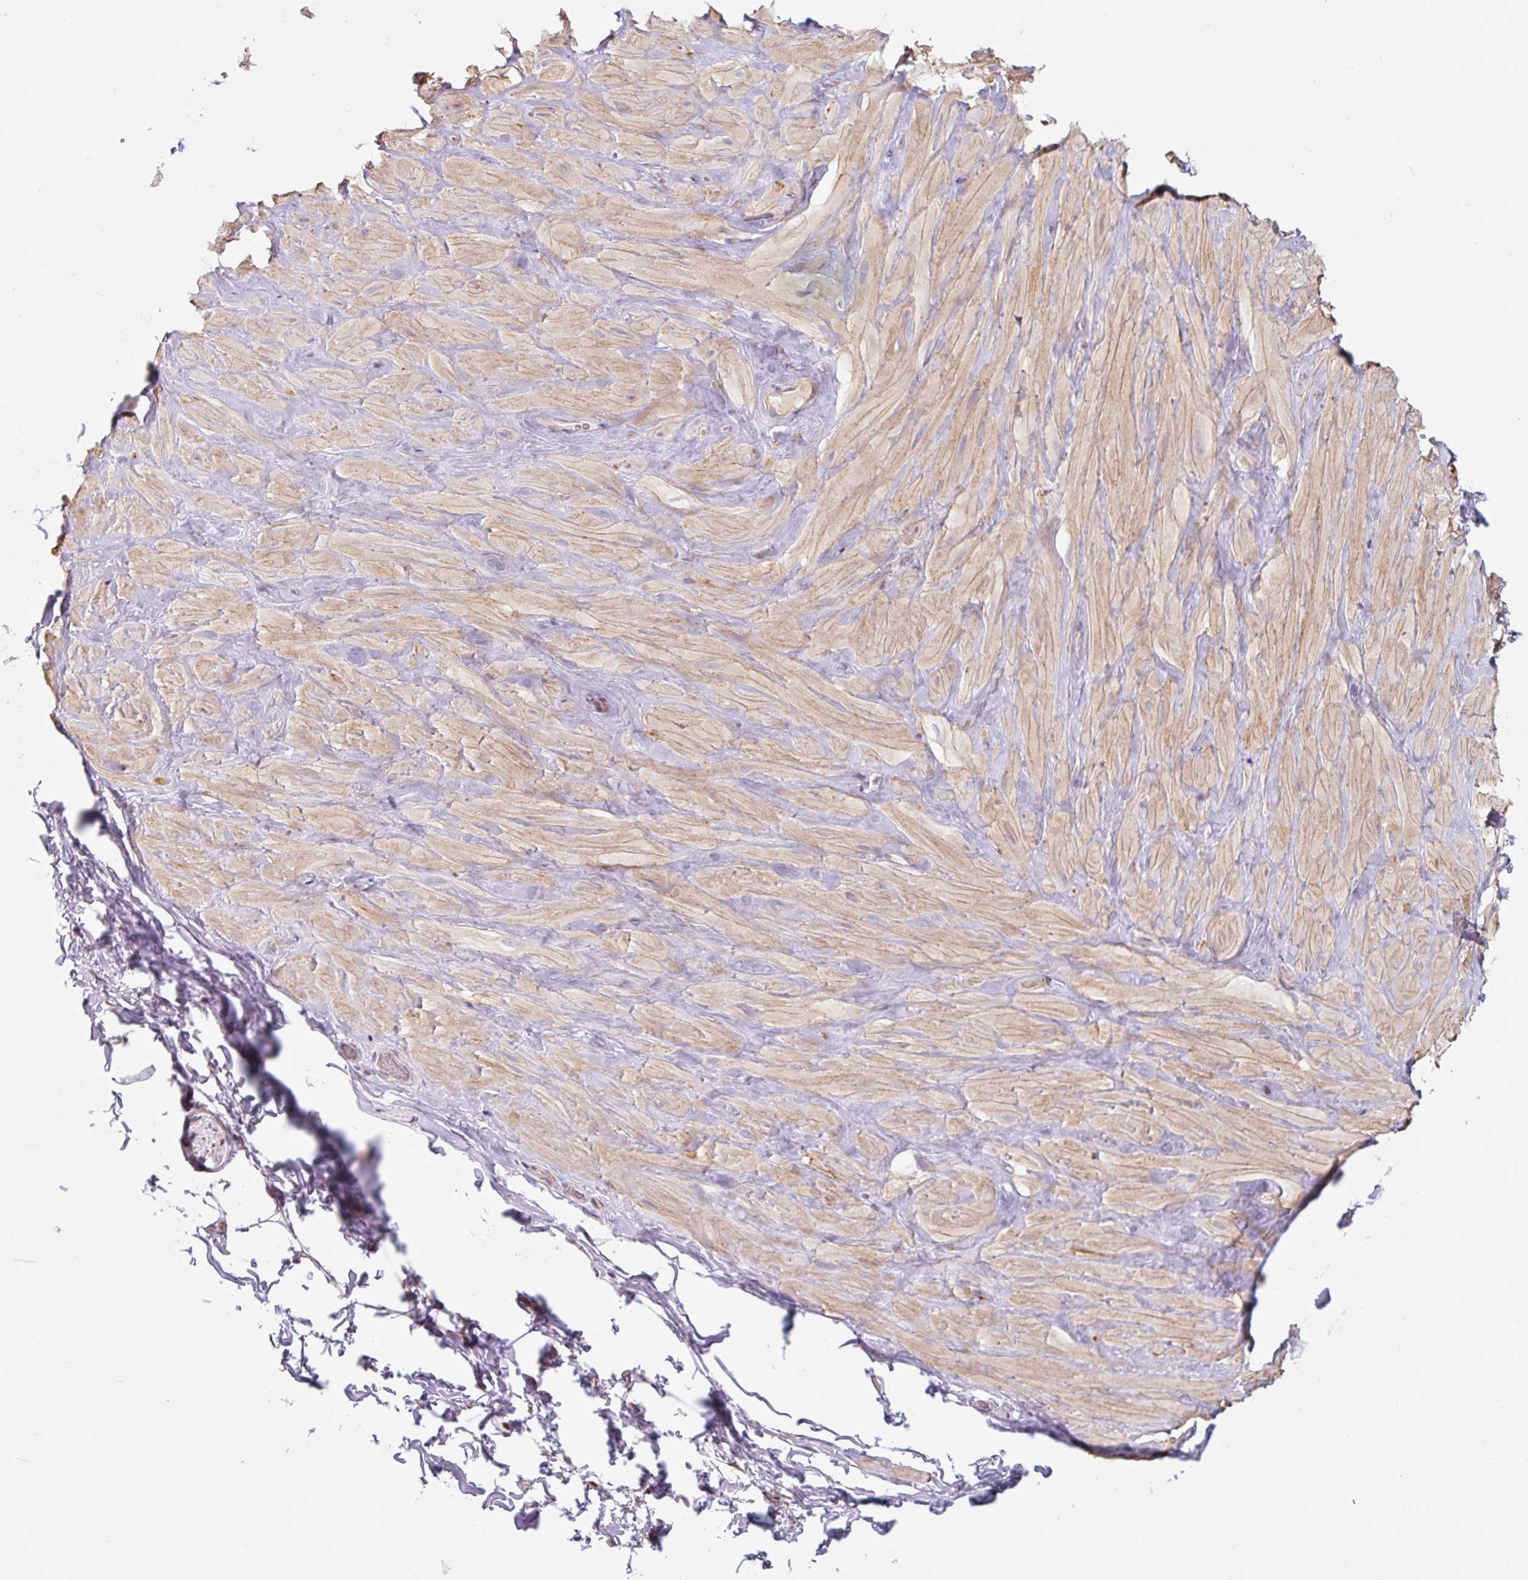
{"staining": {"intensity": "negative", "quantity": "none", "location": "none"}, "tissue": "adipose tissue", "cell_type": "Adipocytes", "image_type": "normal", "snomed": [{"axis": "morphology", "description": "Normal tissue, NOS"}, {"axis": "topography", "description": "Vascular tissue"}, {"axis": "topography", "description": "Peripheral nerve tissue"}], "caption": "This is an immunohistochemistry (IHC) micrograph of unremarkable adipose tissue. There is no expression in adipocytes.", "gene": "ASRGL1", "patient": {"sex": "male", "age": 41}}